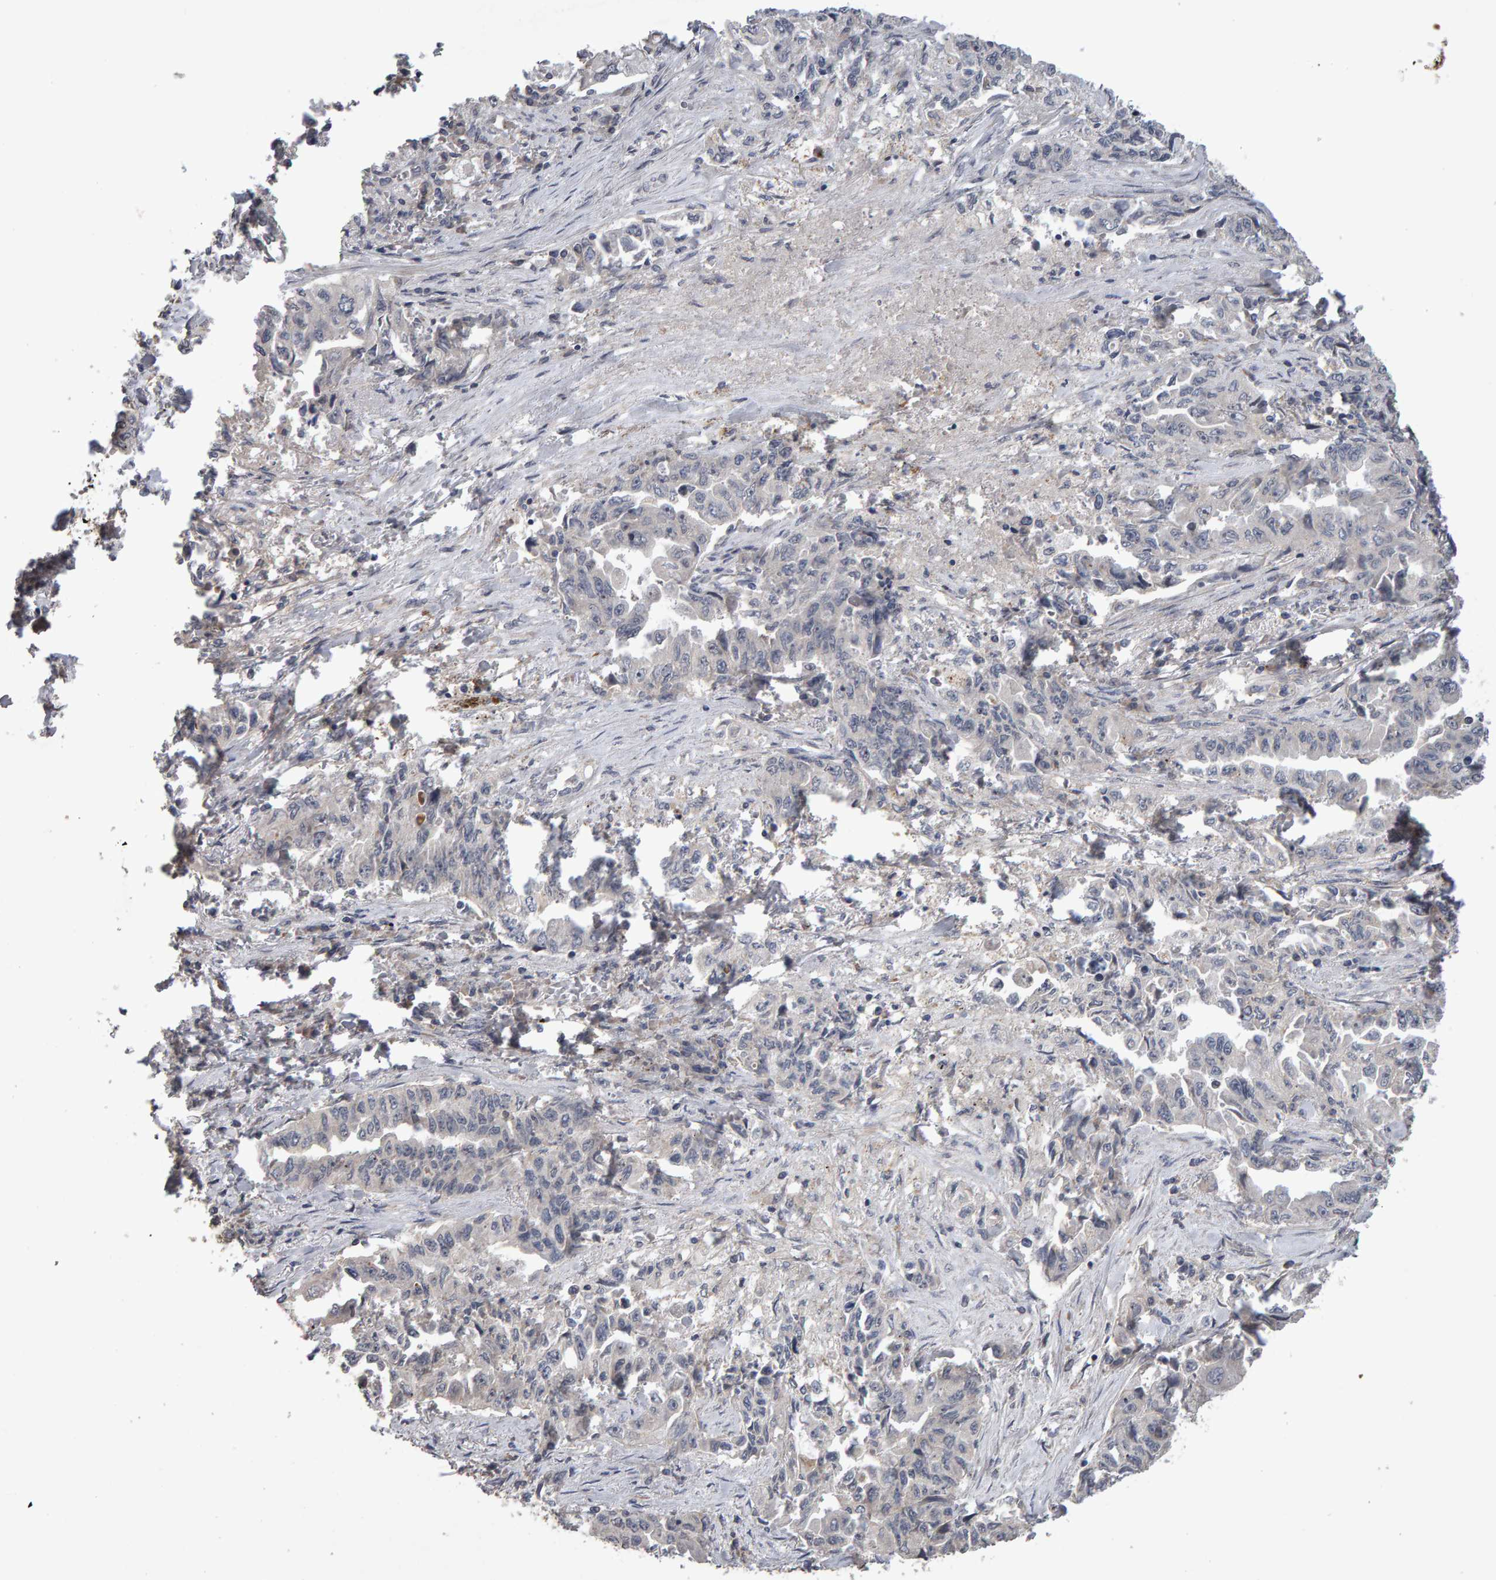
{"staining": {"intensity": "negative", "quantity": "none", "location": "none"}, "tissue": "lung cancer", "cell_type": "Tumor cells", "image_type": "cancer", "snomed": [{"axis": "morphology", "description": "Adenocarcinoma, NOS"}, {"axis": "topography", "description": "Lung"}], "caption": "Tumor cells are negative for brown protein staining in lung cancer (adenocarcinoma).", "gene": "COASY", "patient": {"sex": "female", "age": 51}}